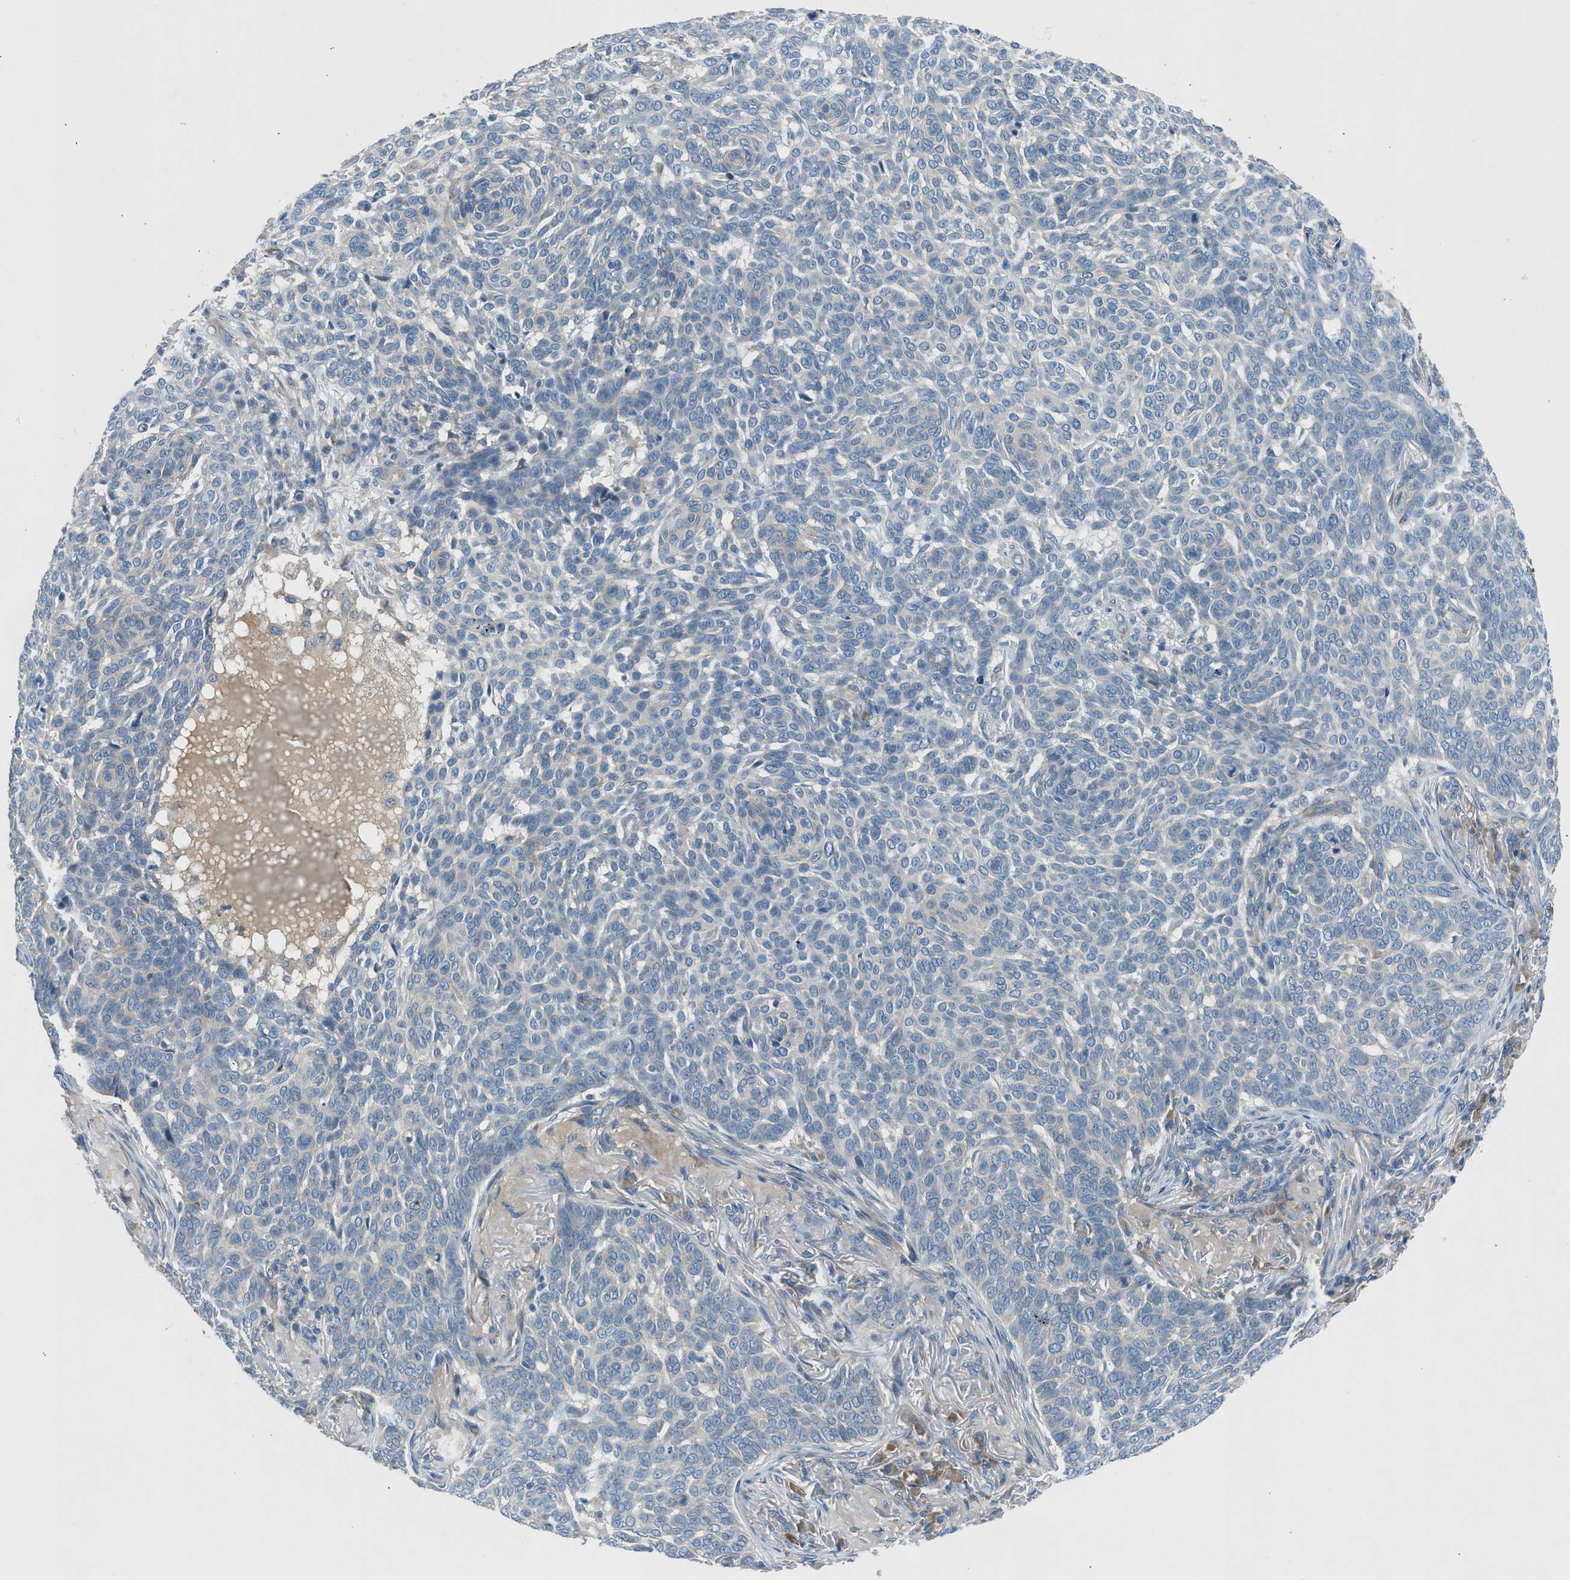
{"staining": {"intensity": "negative", "quantity": "none", "location": "none"}, "tissue": "skin cancer", "cell_type": "Tumor cells", "image_type": "cancer", "snomed": [{"axis": "morphology", "description": "Basal cell carcinoma"}, {"axis": "topography", "description": "Skin"}], "caption": "This is an immunohistochemistry image of human skin cancer (basal cell carcinoma). There is no positivity in tumor cells.", "gene": "BMP1", "patient": {"sex": "male", "age": 85}}